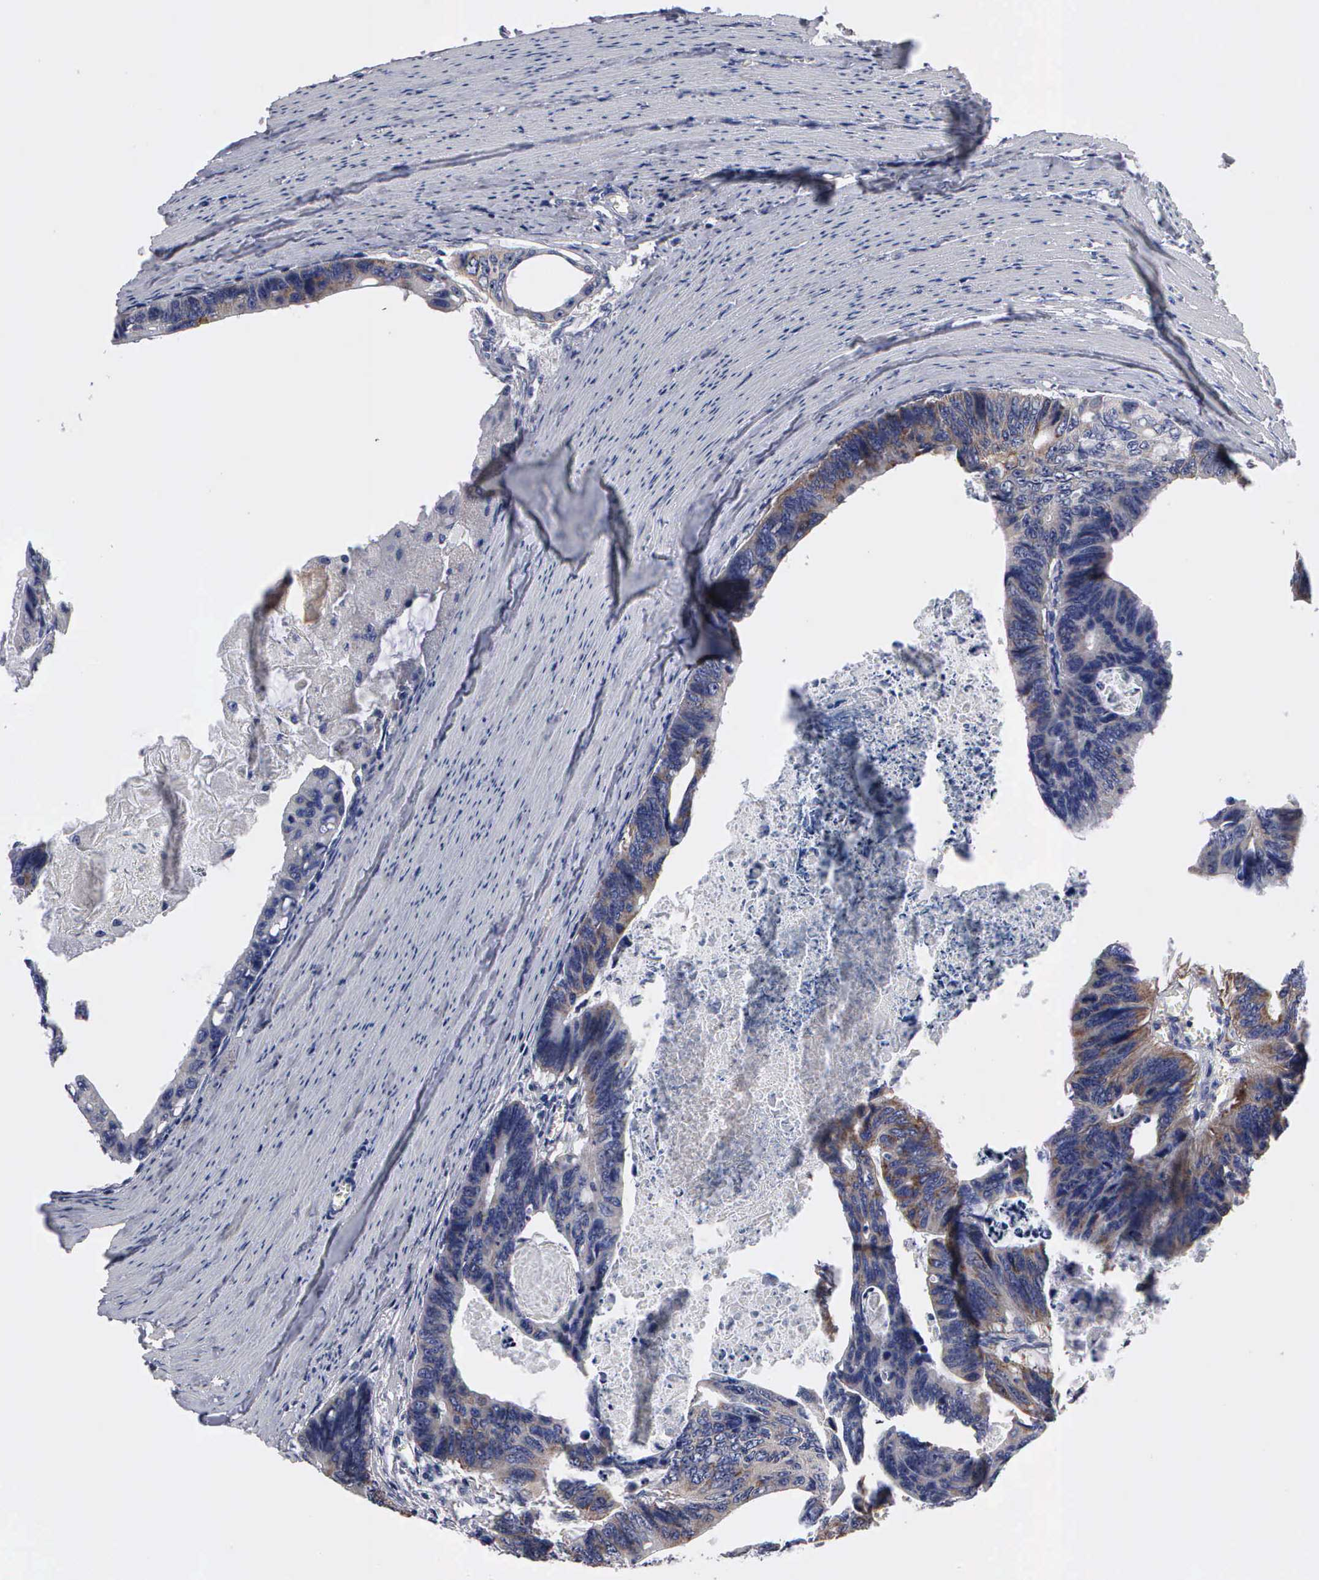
{"staining": {"intensity": "moderate", "quantity": "25%-75%", "location": "cytoplasmic/membranous"}, "tissue": "colorectal cancer", "cell_type": "Tumor cells", "image_type": "cancer", "snomed": [{"axis": "morphology", "description": "Adenocarcinoma, NOS"}, {"axis": "topography", "description": "Colon"}], "caption": "Immunohistochemical staining of colorectal cancer demonstrates moderate cytoplasmic/membranous protein positivity in about 25%-75% of tumor cells.", "gene": "TXLNG", "patient": {"sex": "female", "age": 55}}